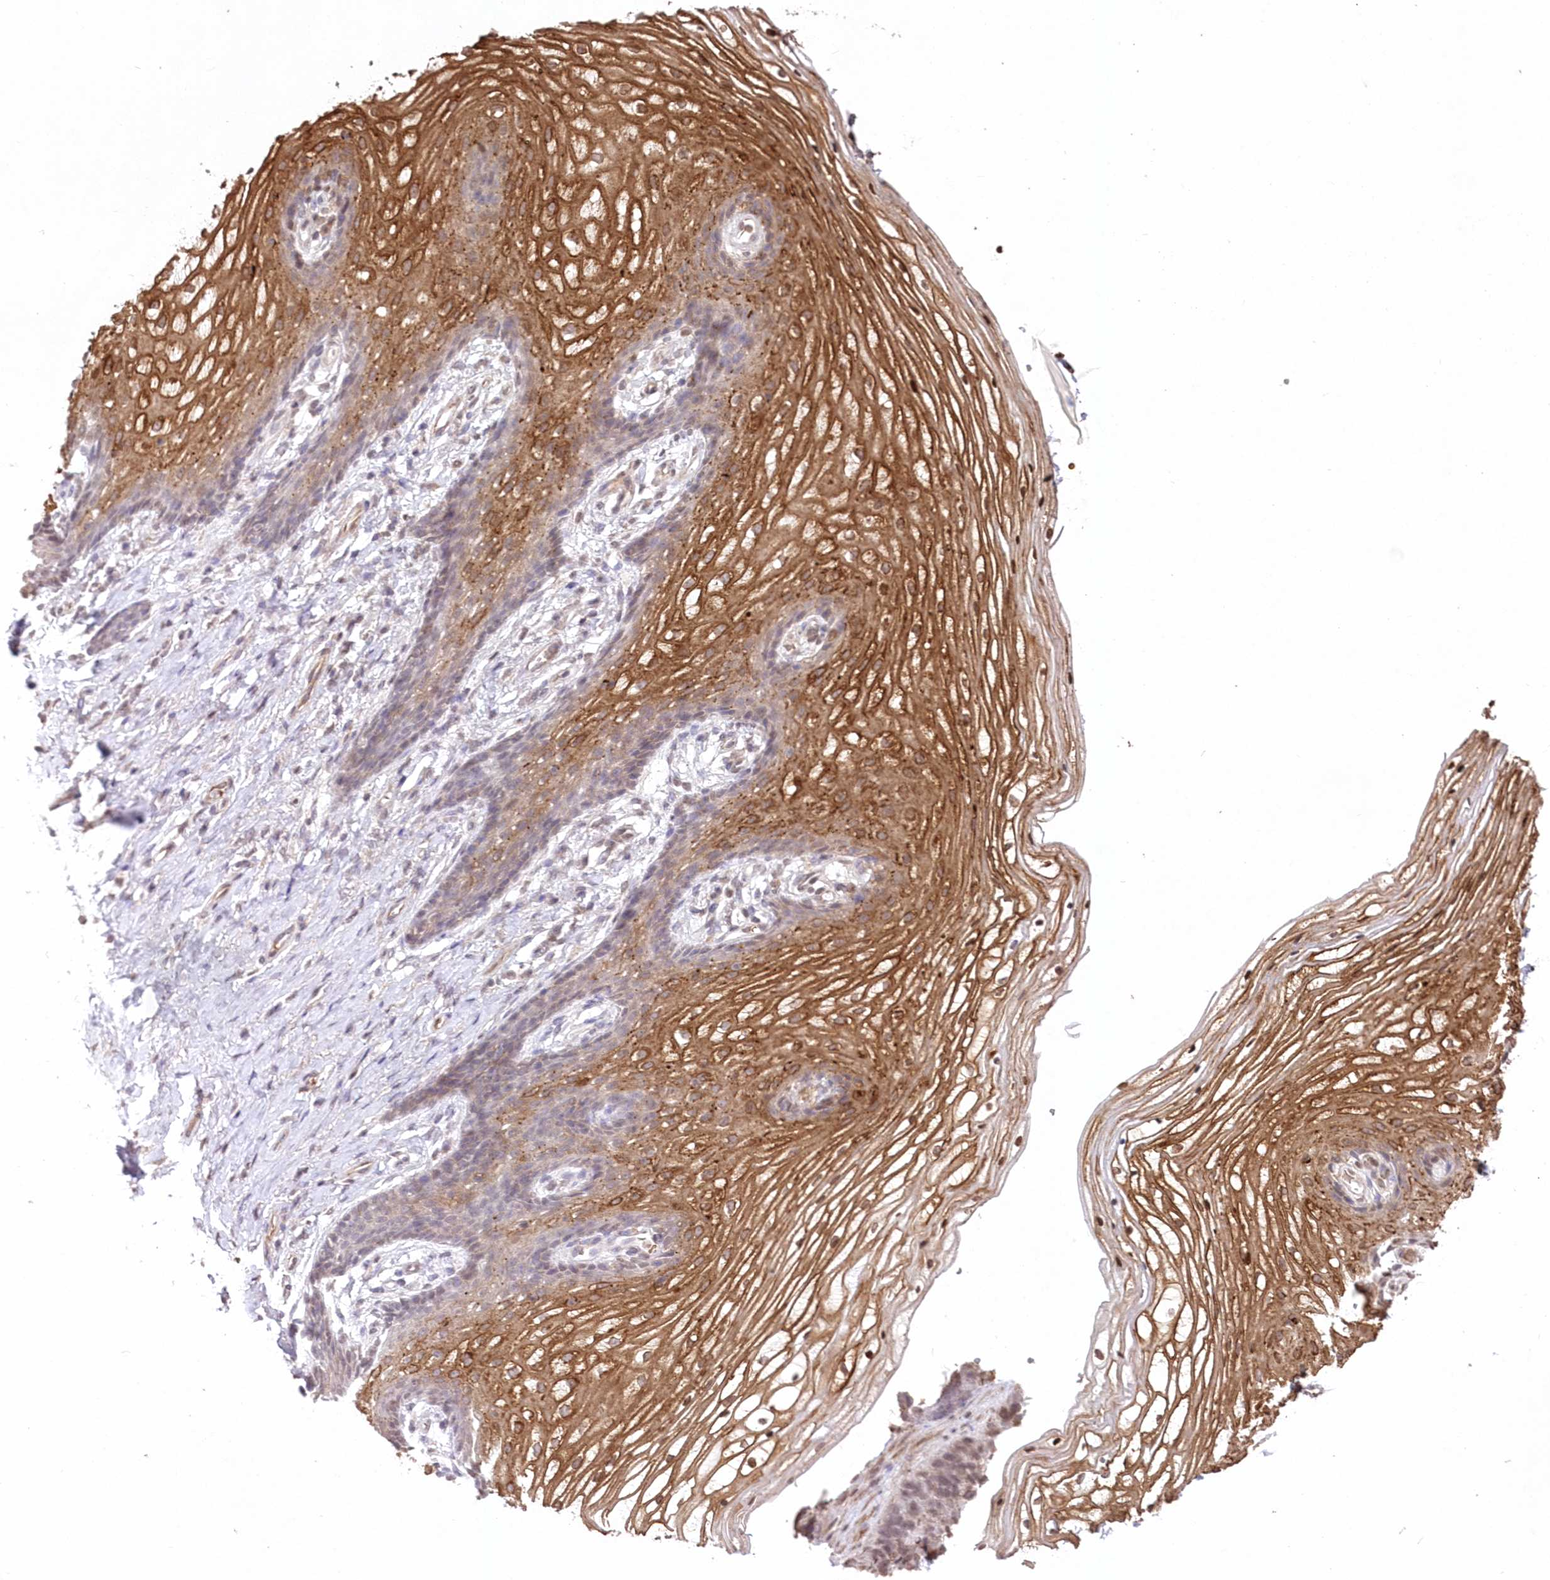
{"staining": {"intensity": "moderate", "quantity": "25%-75%", "location": "cytoplasmic/membranous,nuclear"}, "tissue": "vagina", "cell_type": "Squamous epithelial cells", "image_type": "normal", "snomed": [{"axis": "morphology", "description": "Normal tissue, NOS"}, {"axis": "topography", "description": "Vagina"}], "caption": "Squamous epithelial cells demonstrate medium levels of moderate cytoplasmic/membranous,nuclear staining in approximately 25%-75% of cells in unremarkable human vagina.", "gene": "ENSG00000275740", "patient": {"sex": "female", "age": 60}}